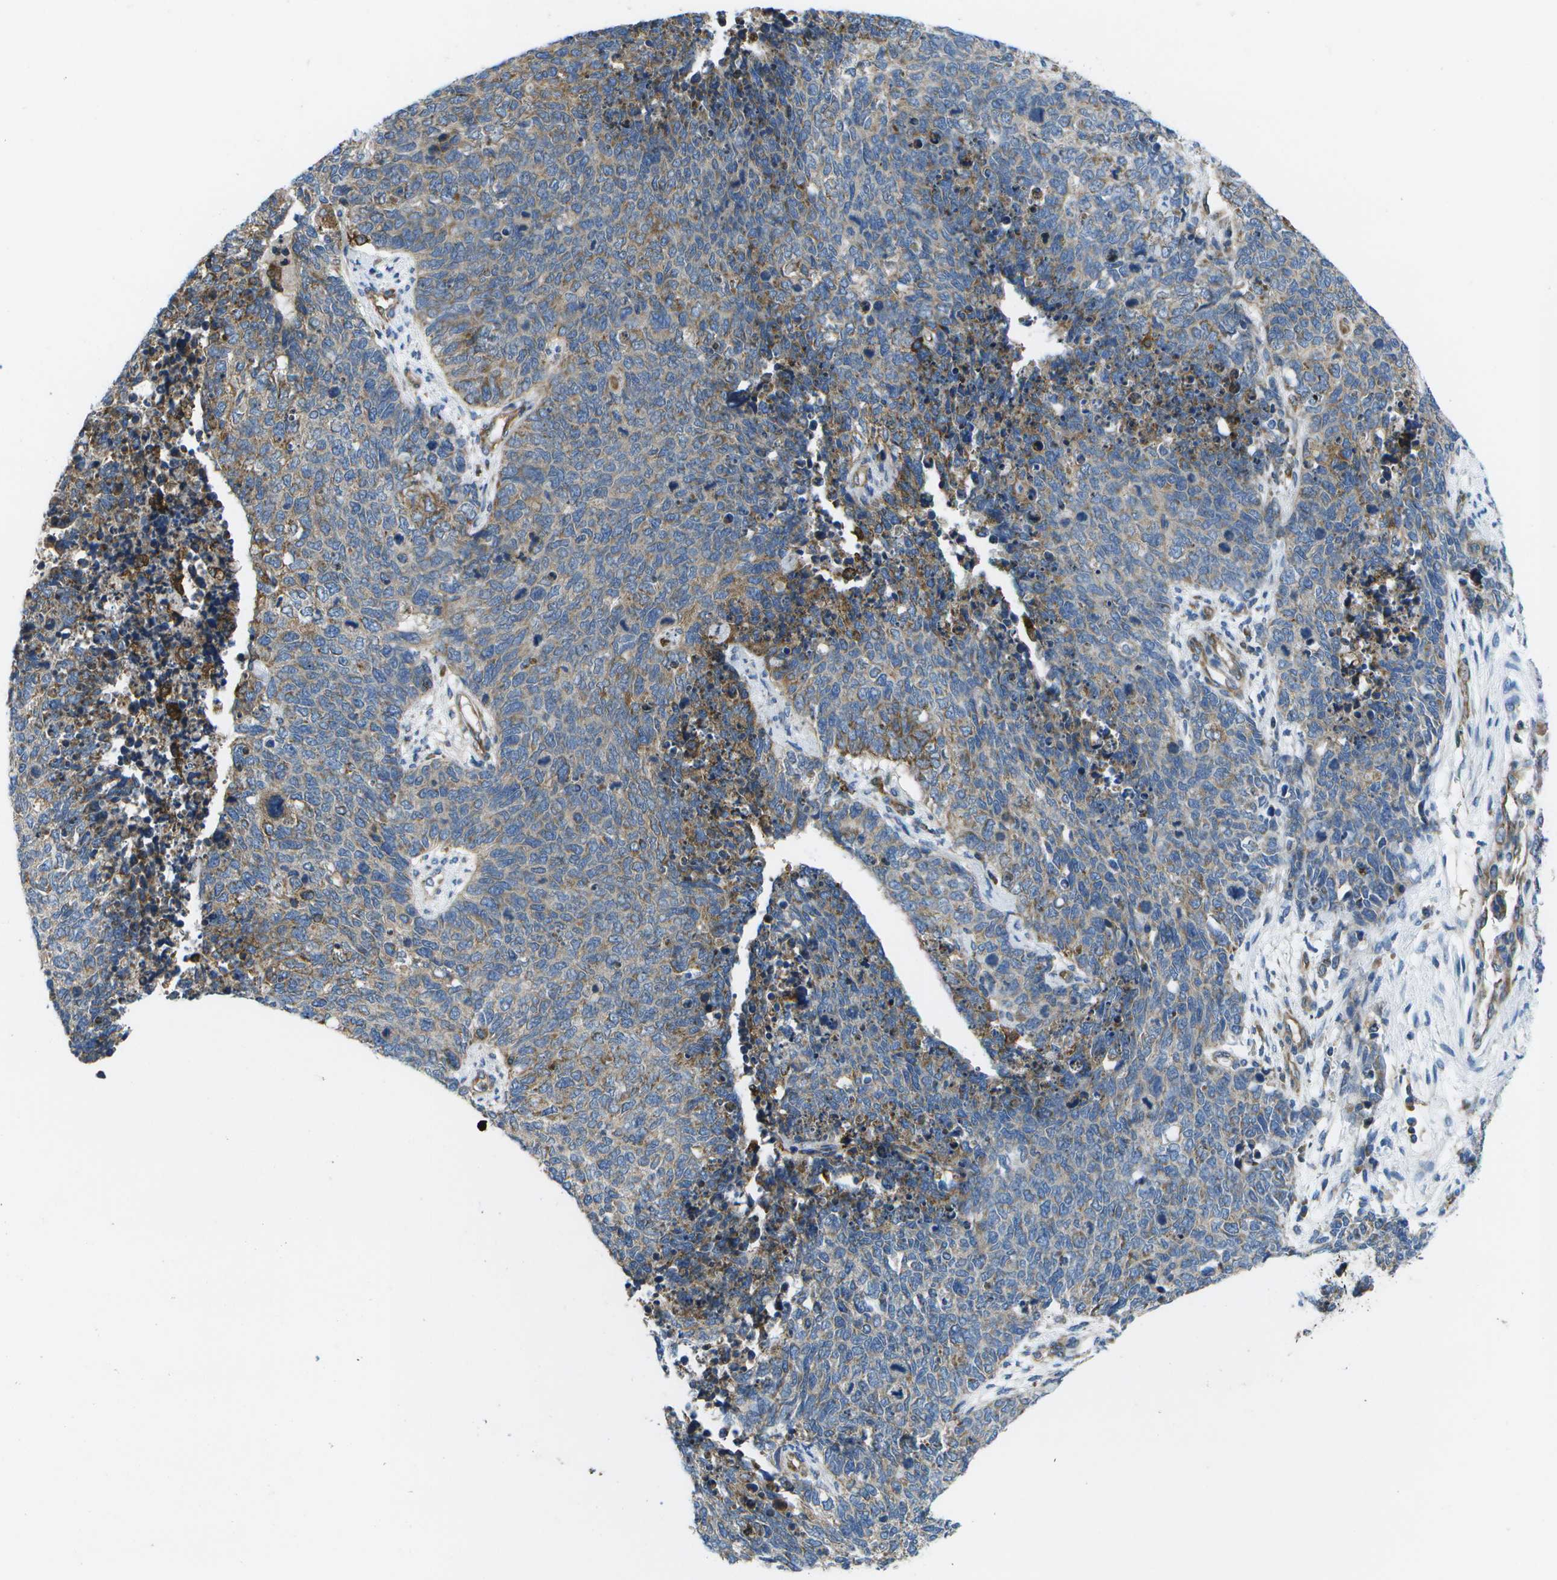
{"staining": {"intensity": "moderate", "quantity": "25%-75%", "location": "cytoplasmic/membranous"}, "tissue": "cervical cancer", "cell_type": "Tumor cells", "image_type": "cancer", "snomed": [{"axis": "morphology", "description": "Squamous cell carcinoma, NOS"}, {"axis": "topography", "description": "Cervix"}], "caption": "Protein expression analysis of human cervical squamous cell carcinoma reveals moderate cytoplasmic/membranous staining in approximately 25%-75% of tumor cells.", "gene": "GDF5", "patient": {"sex": "female", "age": 63}}